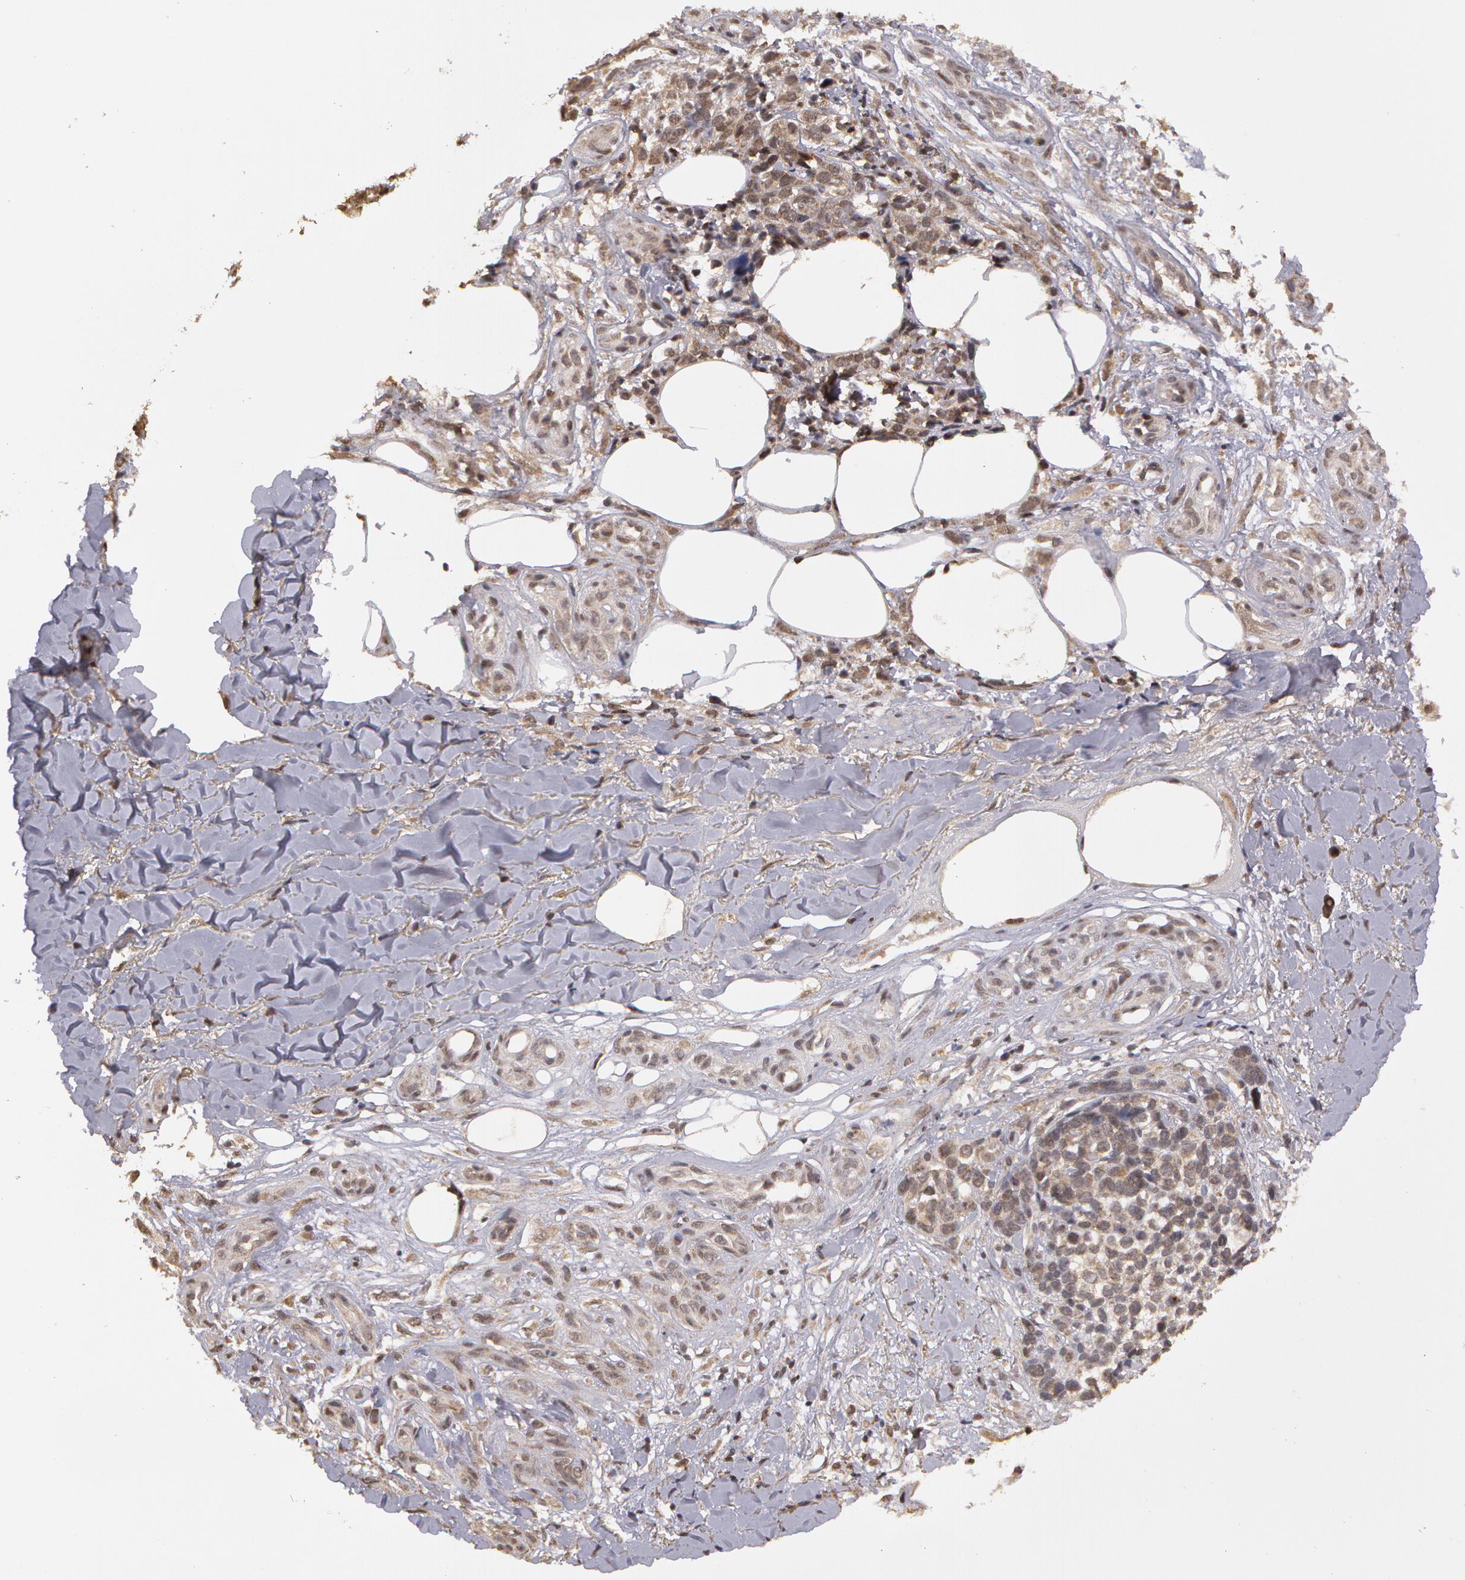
{"staining": {"intensity": "weak", "quantity": ">75%", "location": "cytoplasmic/membranous"}, "tissue": "melanoma", "cell_type": "Tumor cells", "image_type": "cancer", "snomed": [{"axis": "morphology", "description": "Malignant melanoma, NOS"}, {"axis": "topography", "description": "Skin"}], "caption": "DAB immunohistochemical staining of human malignant melanoma exhibits weak cytoplasmic/membranous protein positivity in approximately >75% of tumor cells. The staining is performed using DAB (3,3'-diaminobenzidine) brown chromogen to label protein expression. The nuclei are counter-stained blue using hematoxylin.", "gene": "GLIS1", "patient": {"sex": "female", "age": 85}}